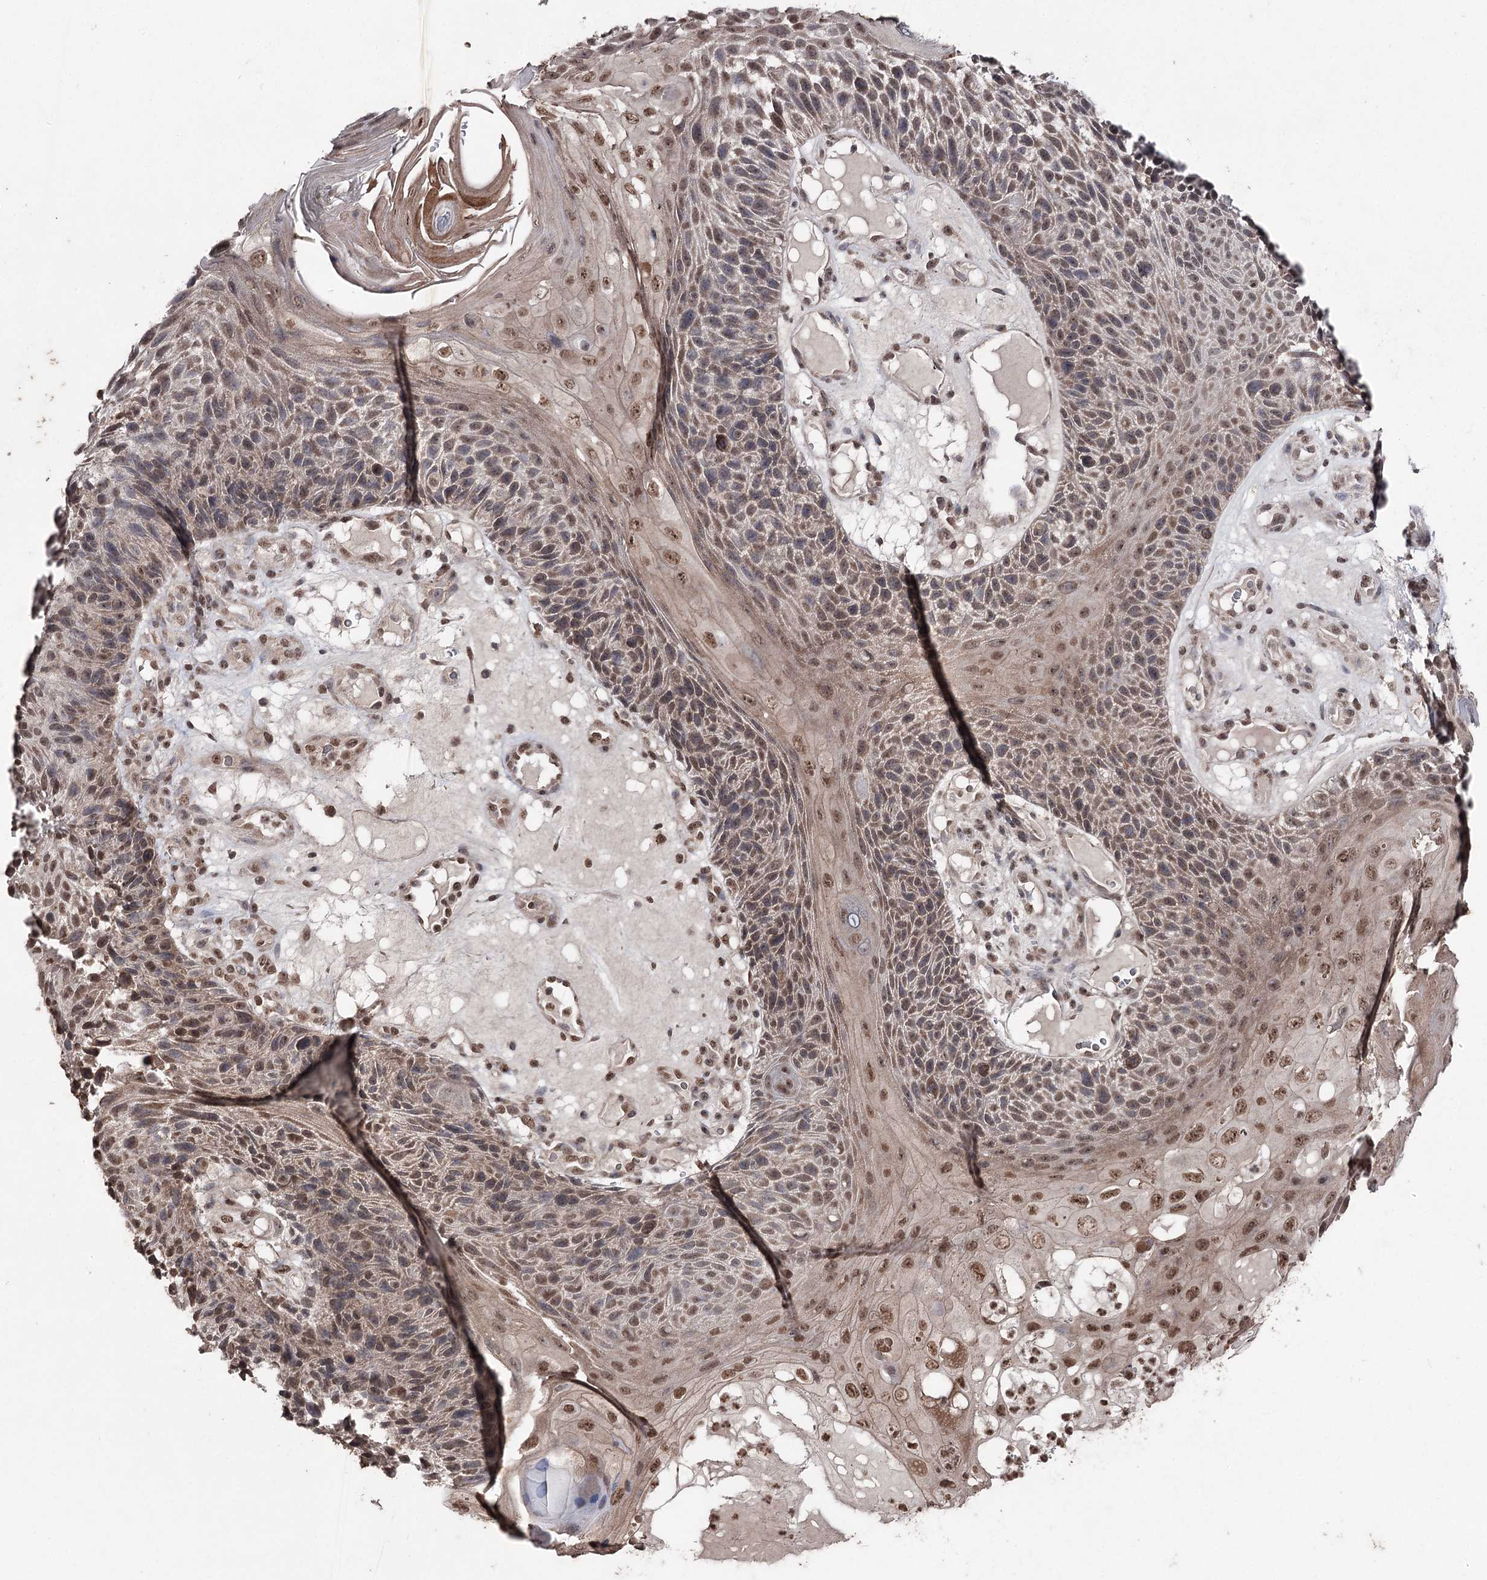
{"staining": {"intensity": "weak", "quantity": ">75%", "location": "cytoplasmic/membranous,nuclear"}, "tissue": "skin cancer", "cell_type": "Tumor cells", "image_type": "cancer", "snomed": [{"axis": "morphology", "description": "Squamous cell carcinoma, NOS"}, {"axis": "topography", "description": "Skin"}], "caption": "Skin squamous cell carcinoma stained for a protein (brown) demonstrates weak cytoplasmic/membranous and nuclear positive positivity in about >75% of tumor cells.", "gene": "ATG14", "patient": {"sex": "female", "age": 88}}